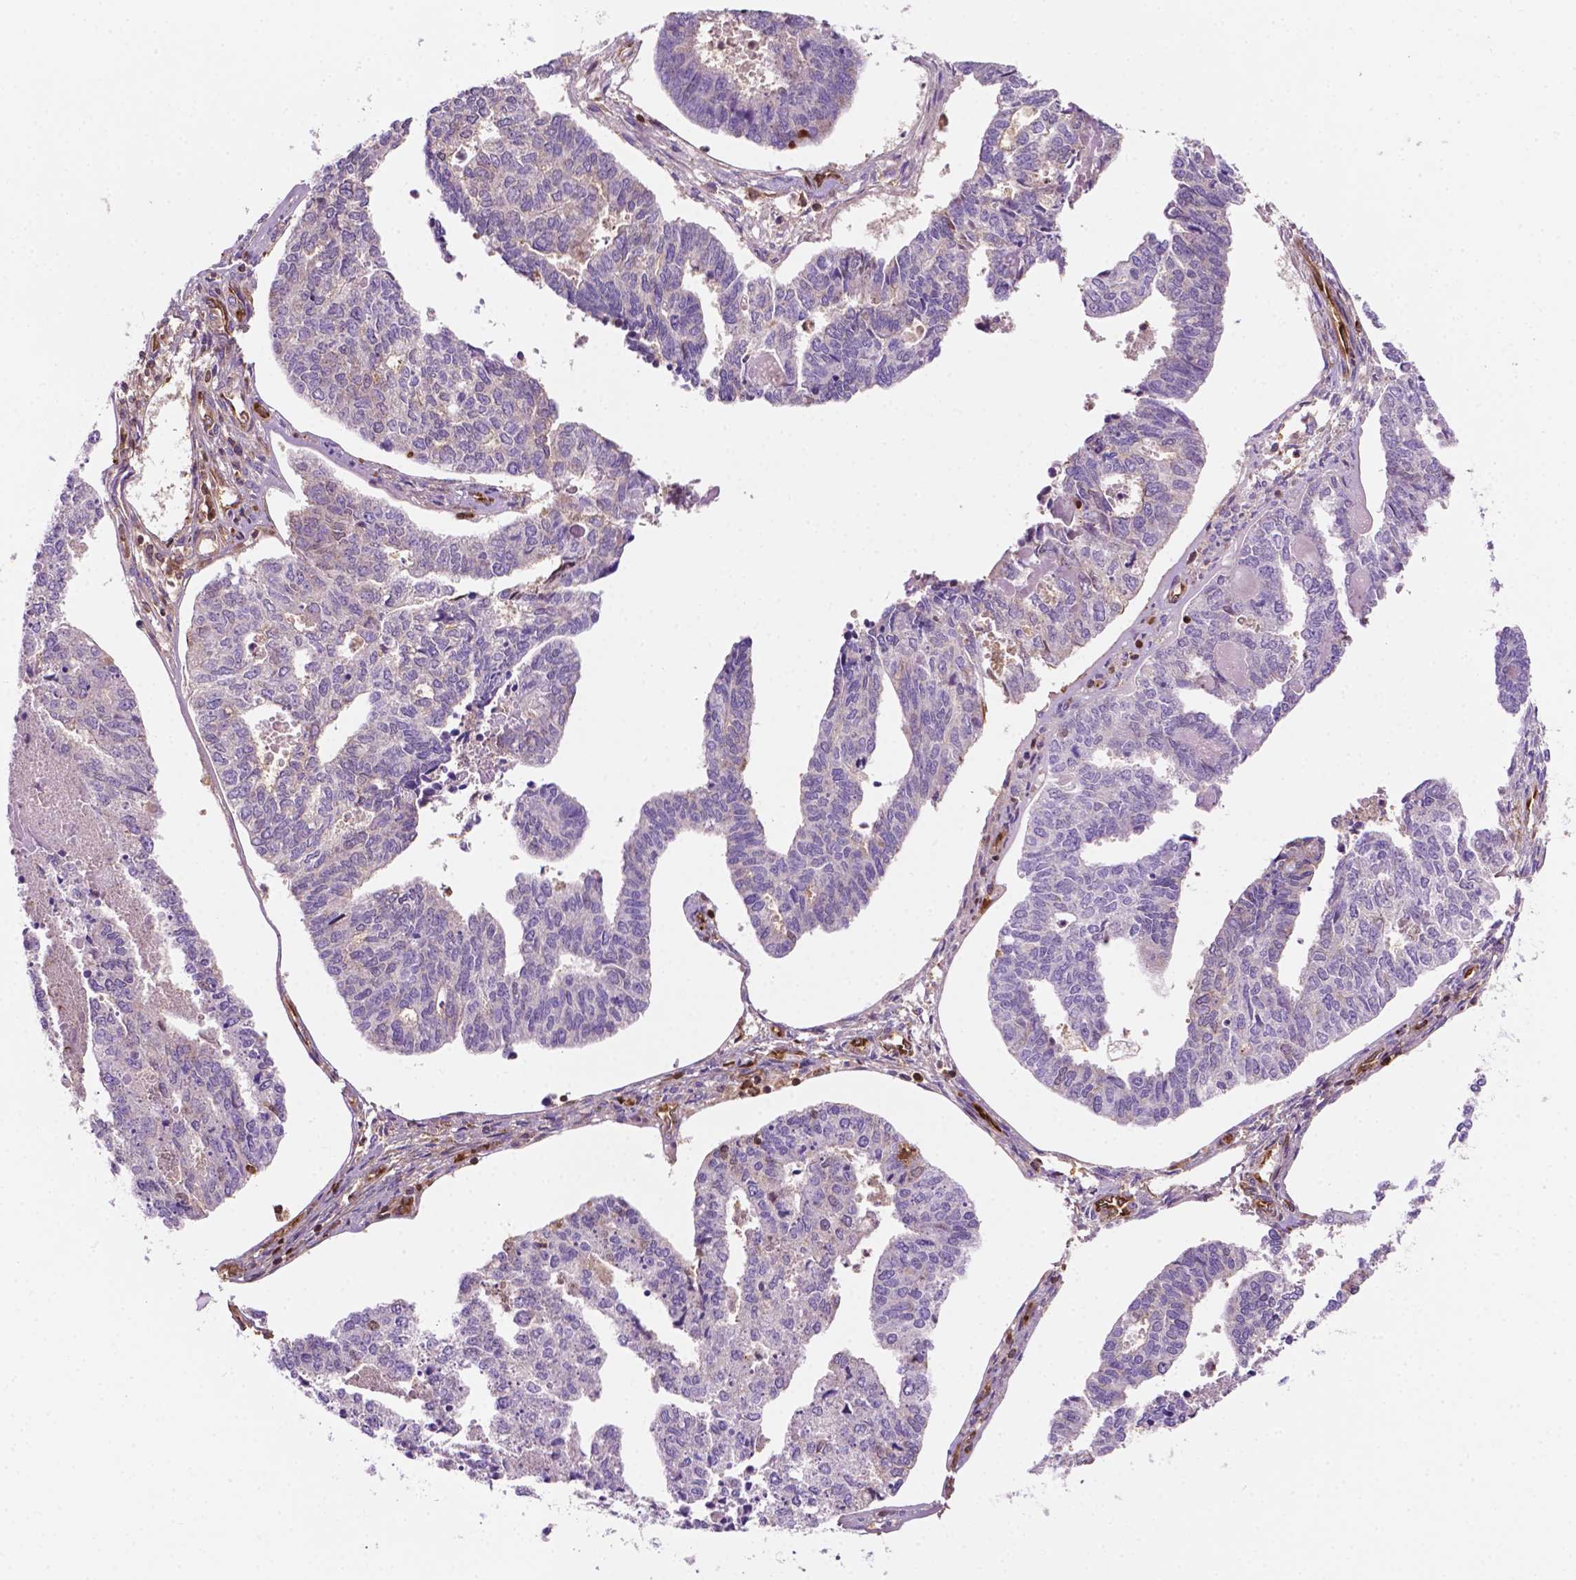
{"staining": {"intensity": "negative", "quantity": "none", "location": "none"}, "tissue": "endometrial cancer", "cell_type": "Tumor cells", "image_type": "cancer", "snomed": [{"axis": "morphology", "description": "Adenocarcinoma, NOS"}, {"axis": "topography", "description": "Endometrium"}], "caption": "This is a histopathology image of IHC staining of endometrial cancer, which shows no positivity in tumor cells.", "gene": "DCN", "patient": {"sex": "female", "age": 73}}